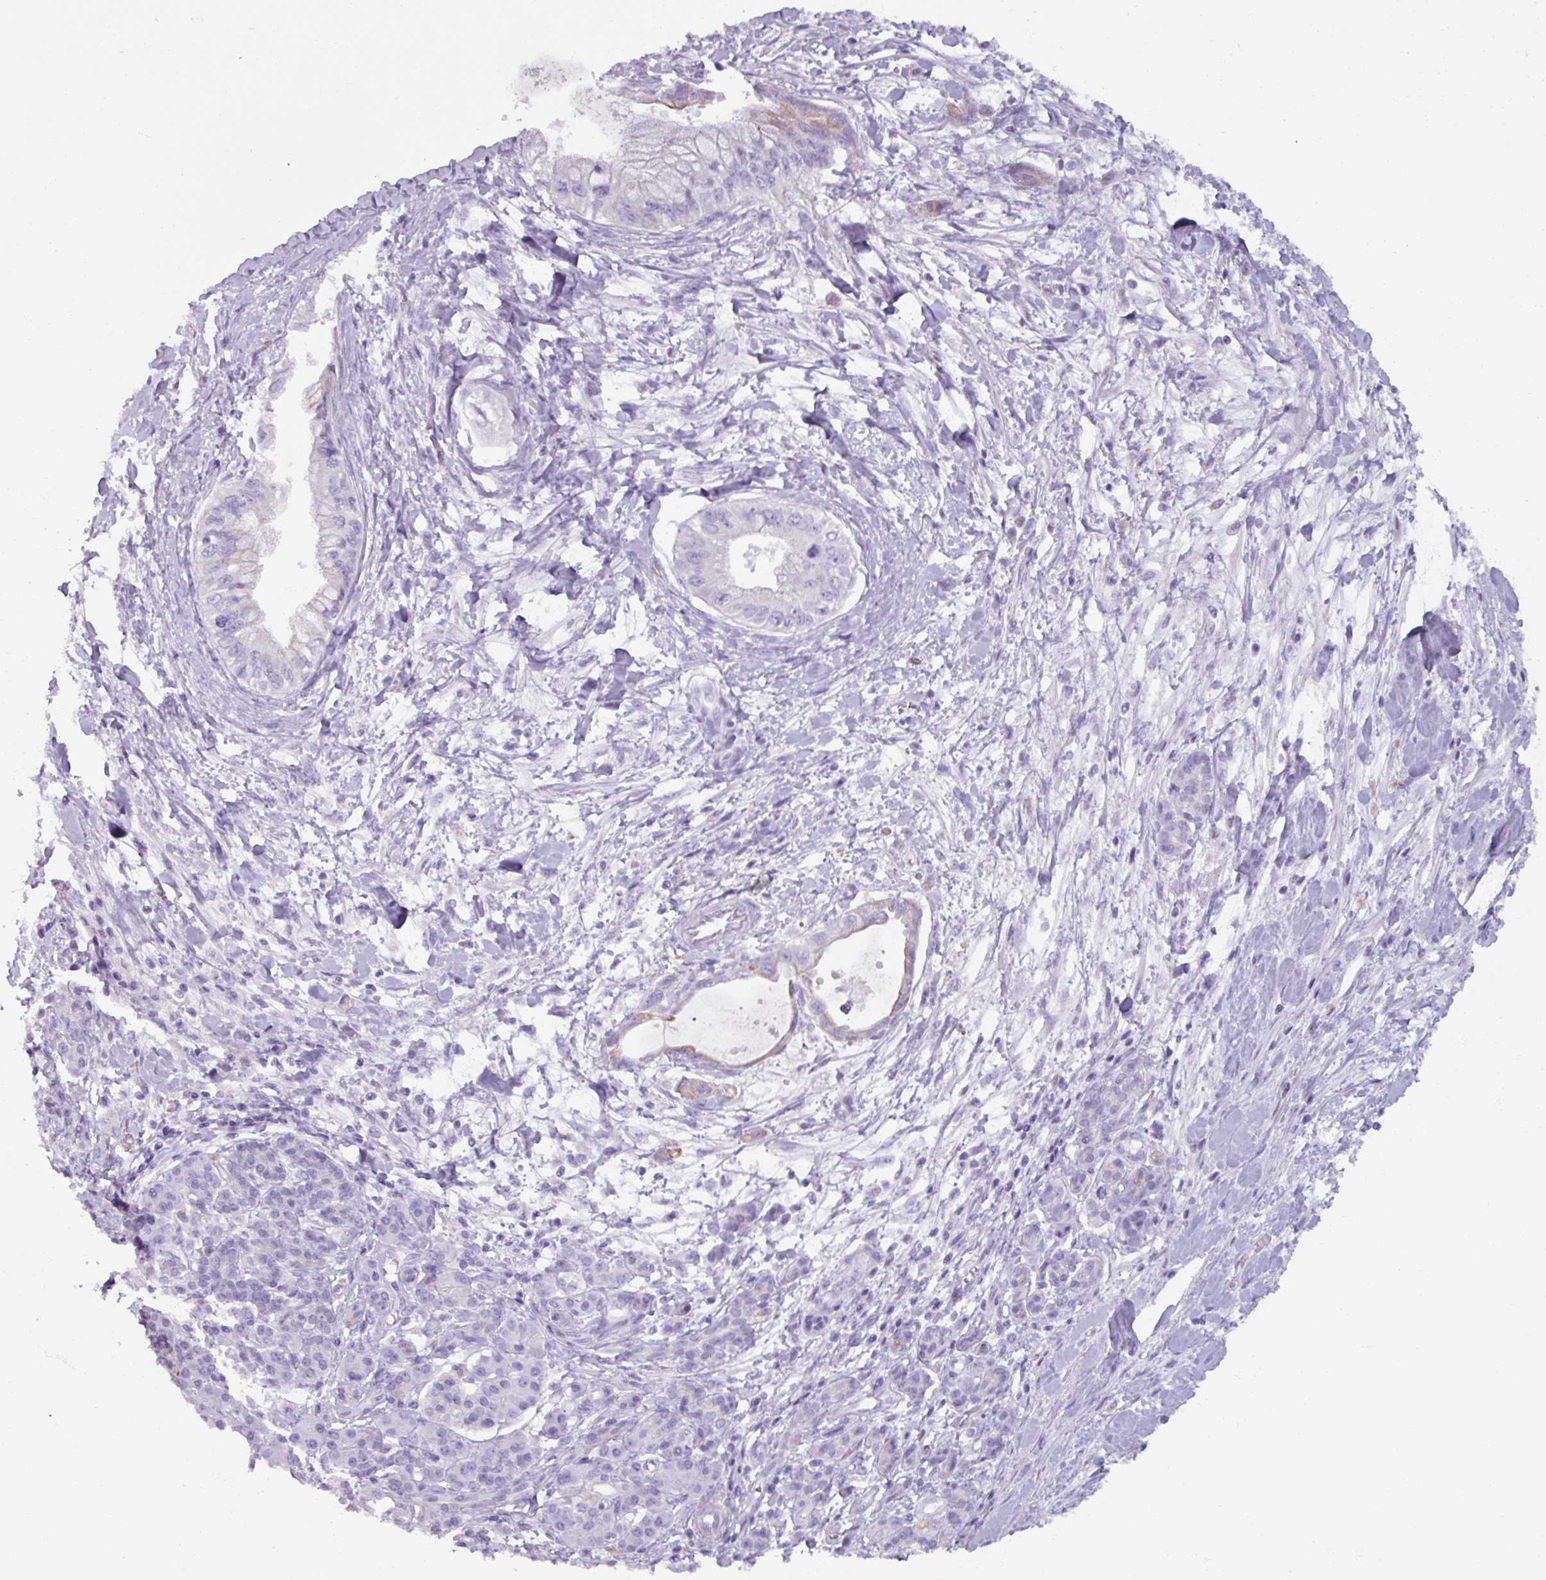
{"staining": {"intensity": "negative", "quantity": "none", "location": "none"}, "tissue": "pancreatic cancer", "cell_type": "Tumor cells", "image_type": "cancer", "snomed": [{"axis": "morphology", "description": "Adenocarcinoma, NOS"}, {"axis": "topography", "description": "Pancreas"}], "caption": "IHC of human pancreatic adenocarcinoma shows no expression in tumor cells.", "gene": "SPESP1", "patient": {"sex": "male", "age": 48}}